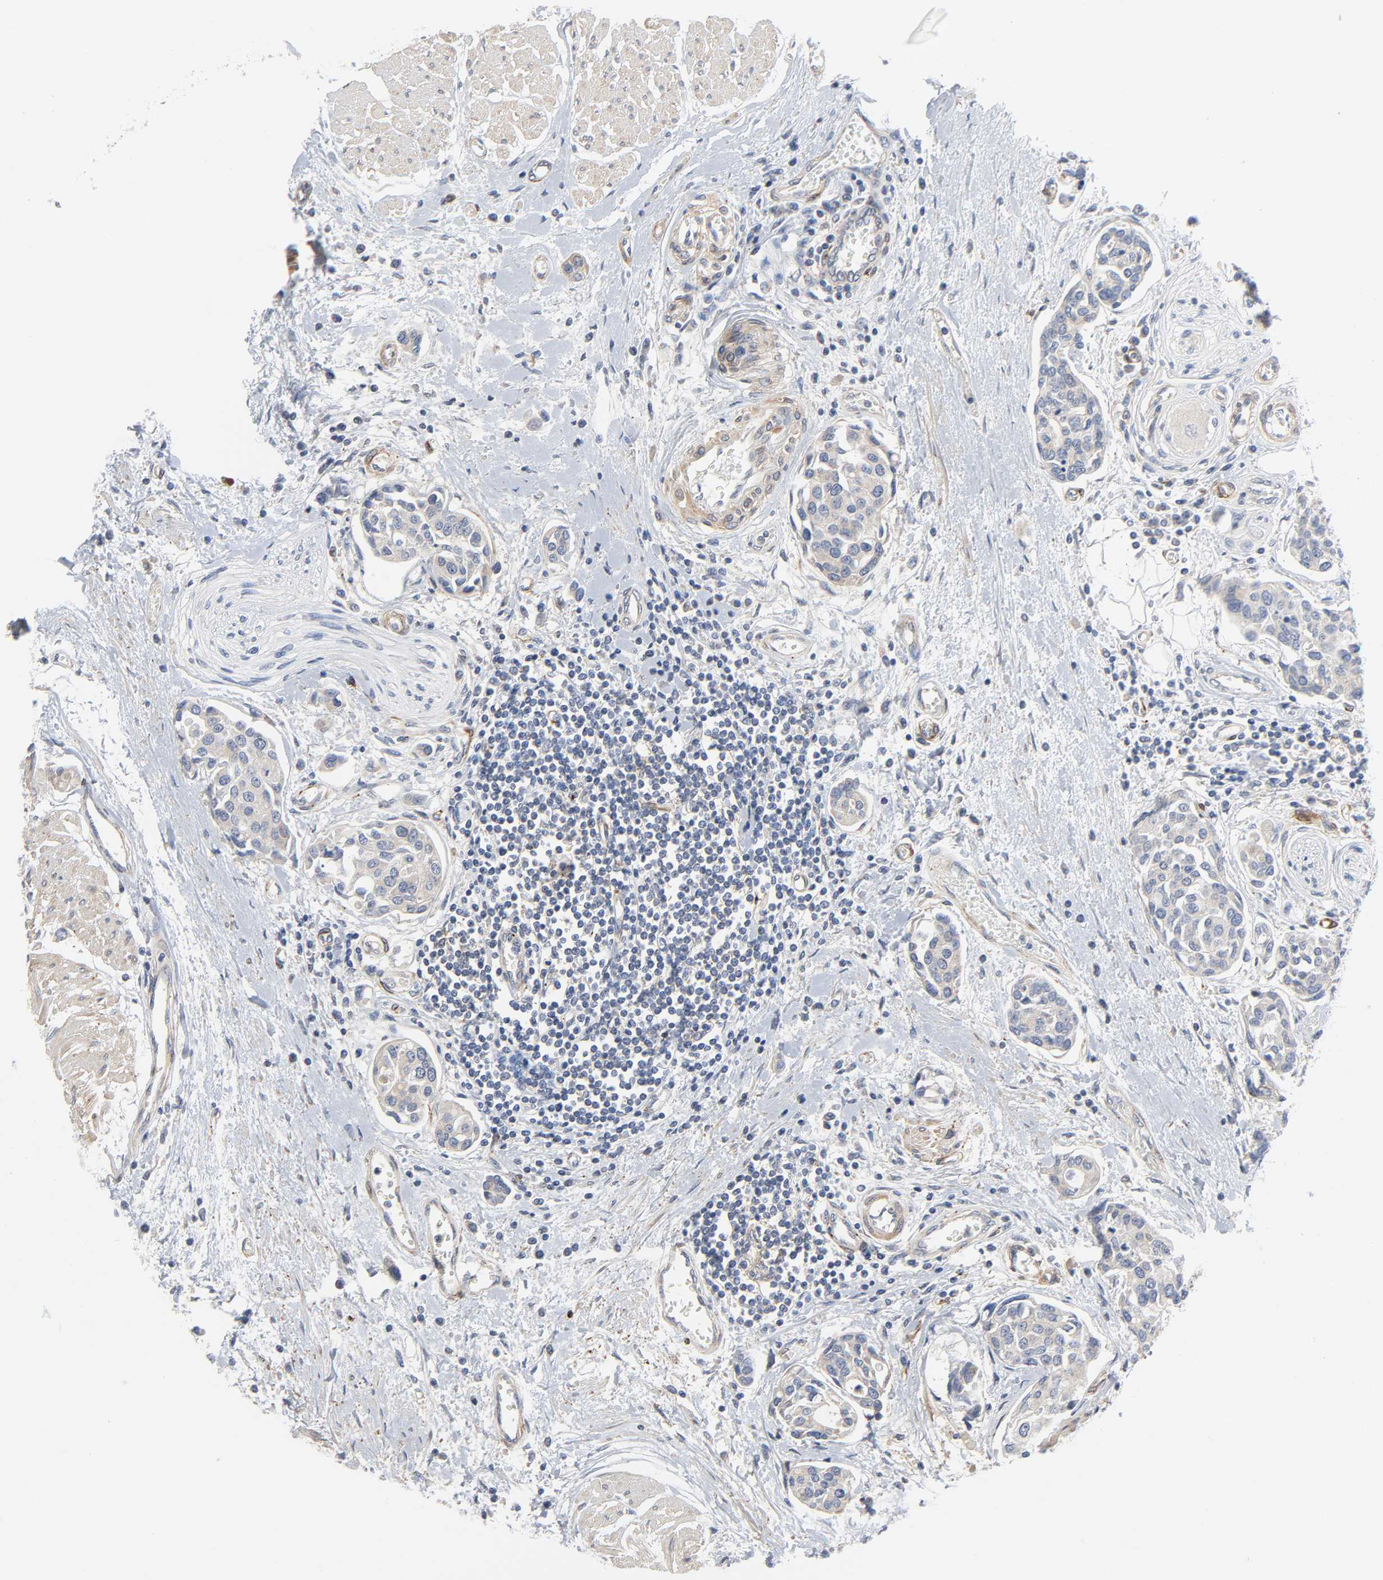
{"staining": {"intensity": "weak", "quantity": "25%-75%", "location": "cytoplasmic/membranous"}, "tissue": "urothelial cancer", "cell_type": "Tumor cells", "image_type": "cancer", "snomed": [{"axis": "morphology", "description": "Urothelial carcinoma, High grade"}, {"axis": "topography", "description": "Urinary bladder"}], "caption": "Weak cytoplasmic/membranous expression is present in about 25%-75% of tumor cells in urothelial cancer.", "gene": "ARHGAP1", "patient": {"sex": "male", "age": 78}}